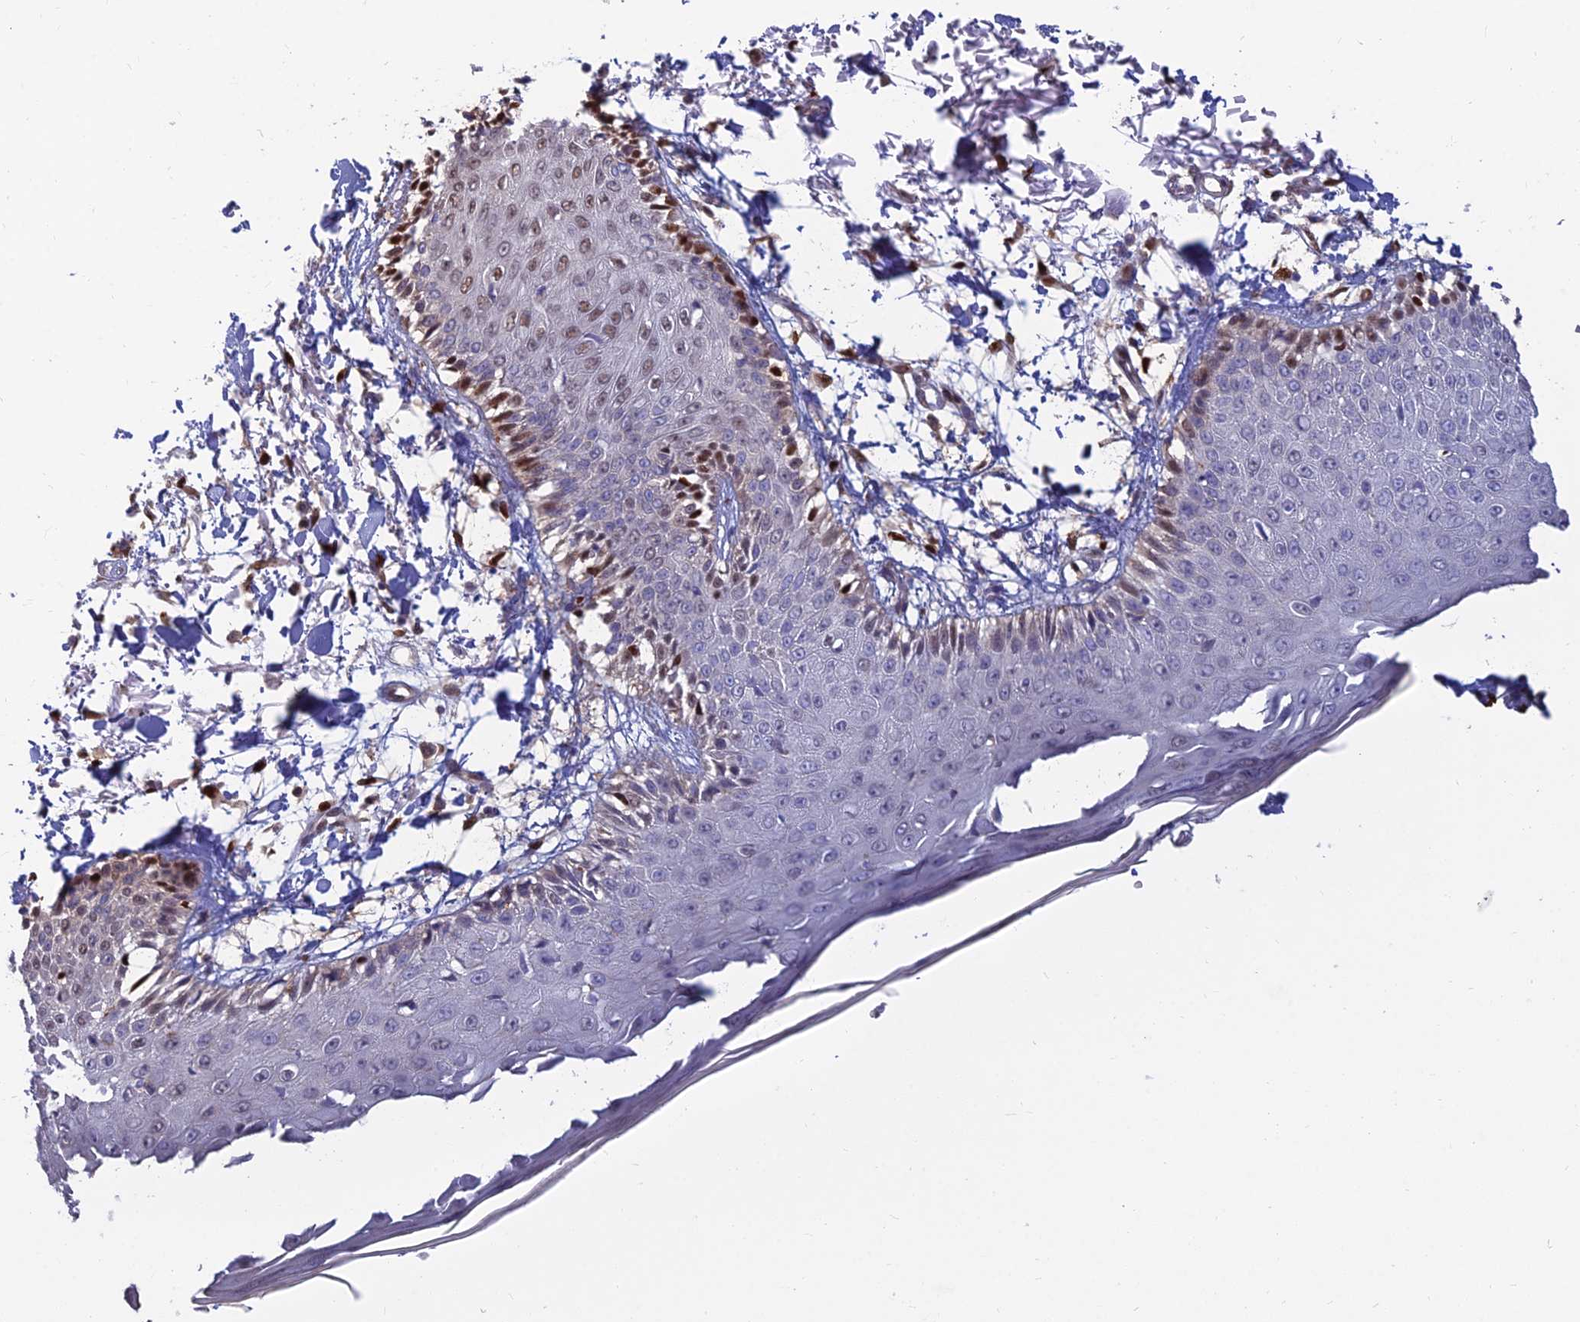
{"staining": {"intensity": "moderate", "quantity": ">75%", "location": "nuclear"}, "tissue": "skin", "cell_type": "Fibroblasts", "image_type": "normal", "snomed": [{"axis": "morphology", "description": "Normal tissue, NOS"}, {"axis": "morphology", "description": "Squamous cell carcinoma, NOS"}, {"axis": "topography", "description": "Skin"}, {"axis": "topography", "description": "Peripheral nerve tissue"}], "caption": "Immunohistochemical staining of normal skin shows medium levels of moderate nuclear expression in approximately >75% of fibroblasts. The protein is stained brown, and the nuclei are stained in blue (DAB (3,3'-diaminobenzidine) IHC with brightfield microscopy, high magnification).", "gene": "DNPEP", "patient": {"sex": "male", "age": 83}}